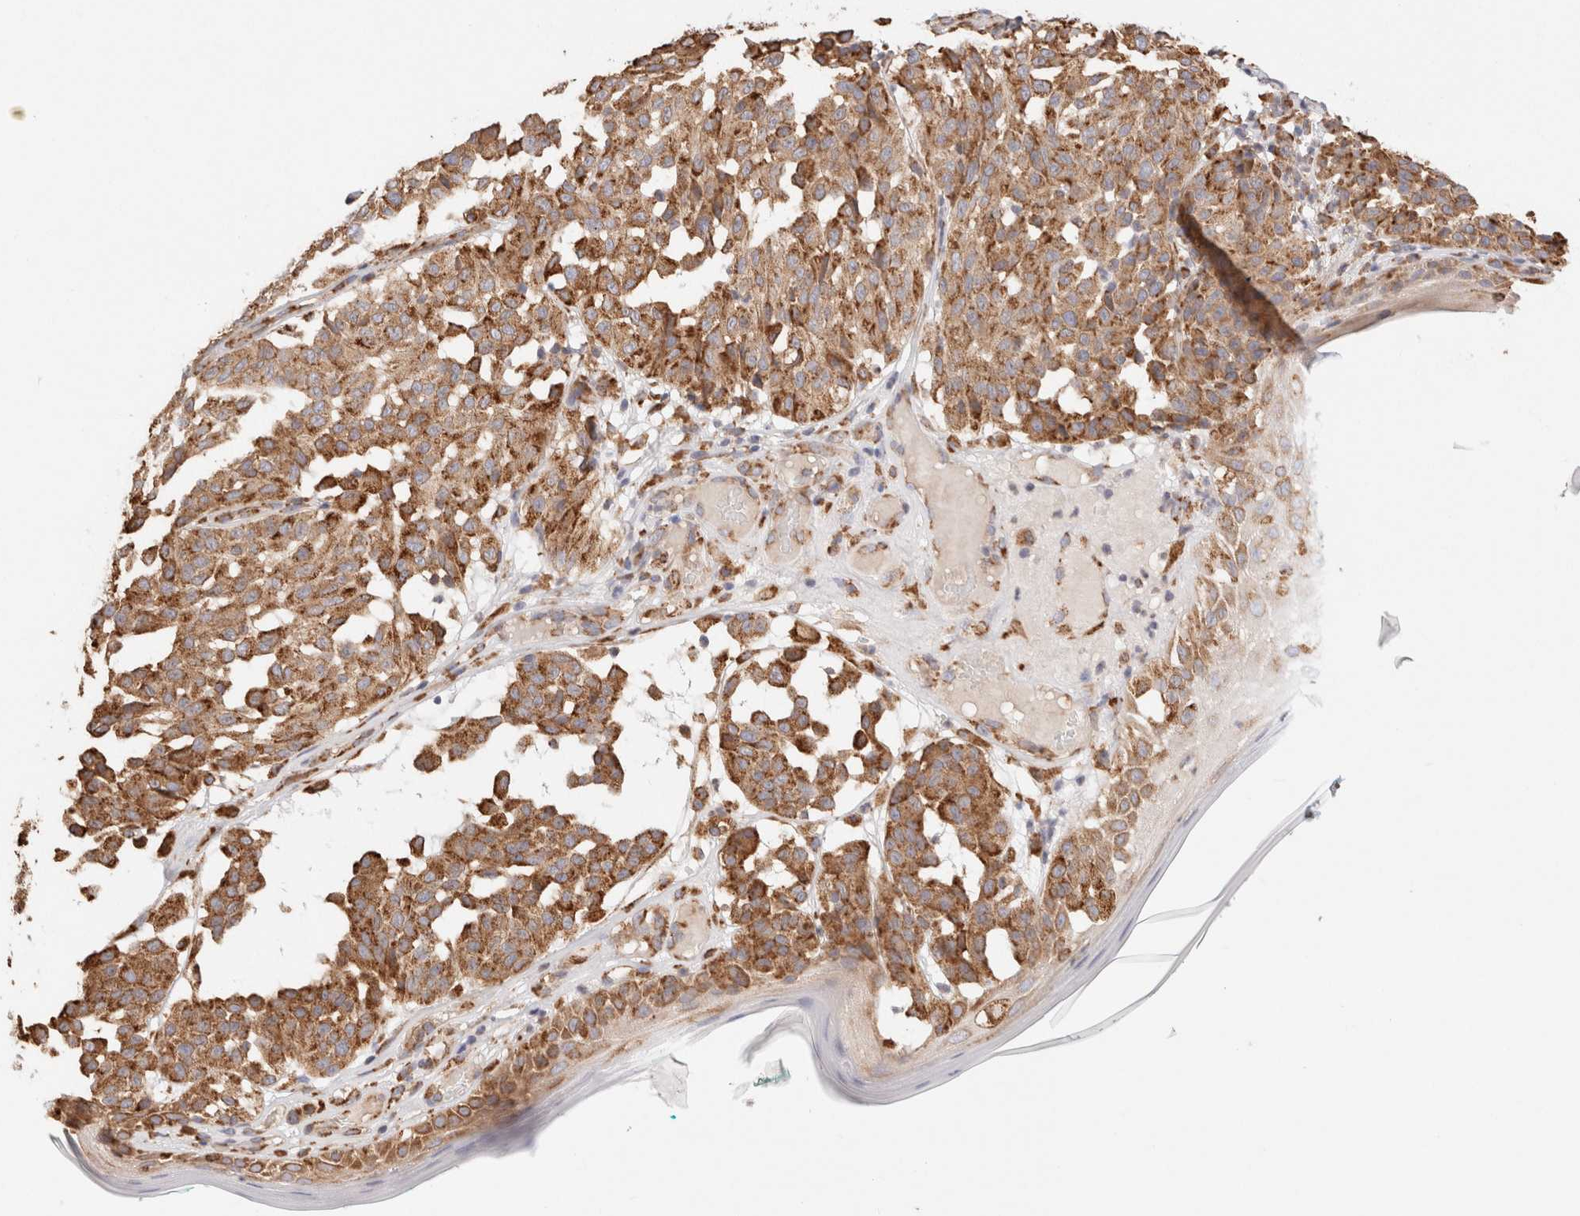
{"staining": {"intensity": "moderate", "quantity": ">75%", "location": "cytoplasmic/membranous"}, "tissue": "melanoma", "cell_type": "Tumor cells", "image_type": "cancer", "snomed": [{"axis": "morphology", "description": "Malignant melanoma, NOS"}, {"axis": "topography", "description": "Skin"}], "caption": "Malignant melanoma stained for a protein reveals moderate cytoplasmic/membranous positivity in tumor cells.", "gene": "FER", "patient": {"sex": "female", "age": 46}}